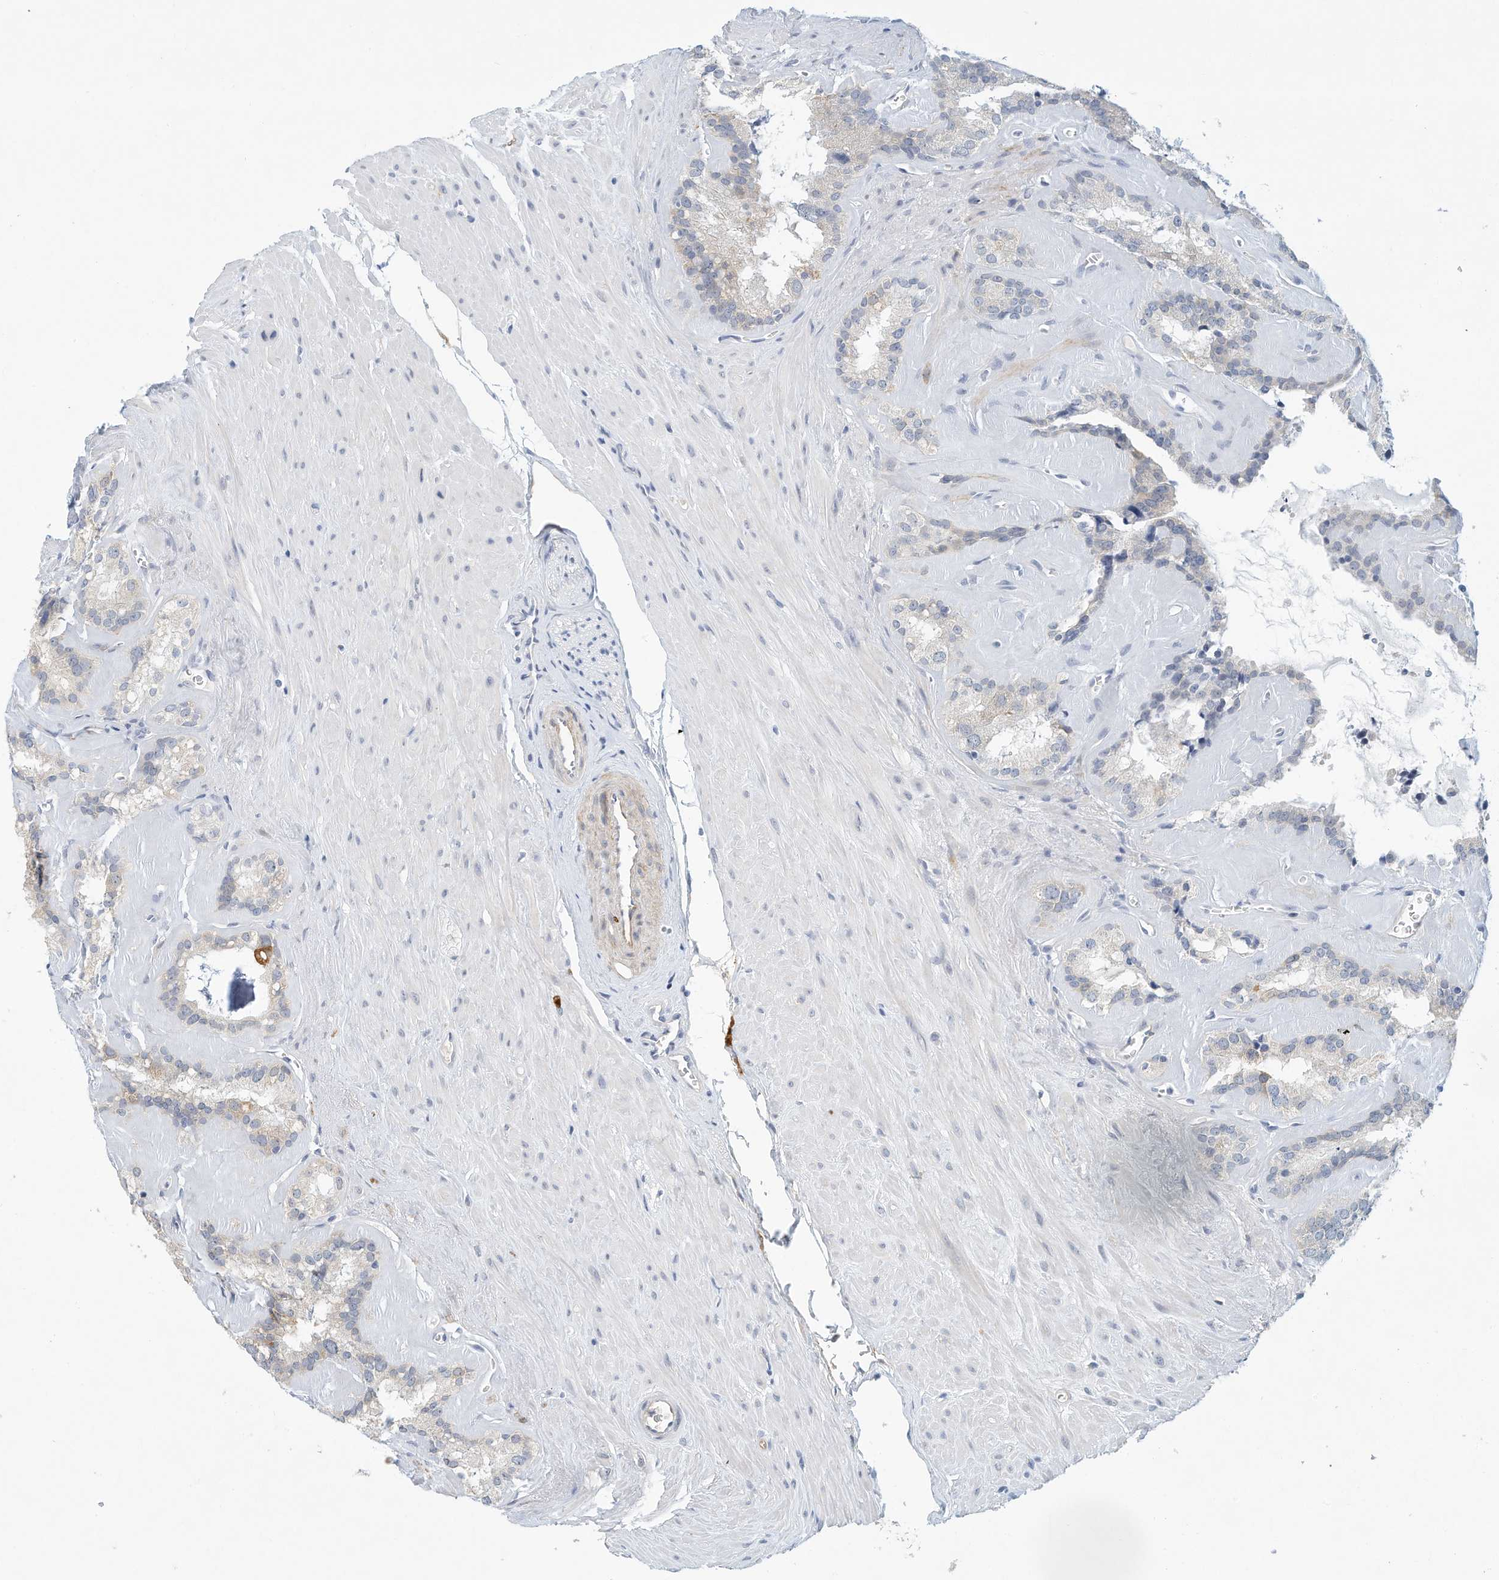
{"staining": {"intensity": "negative", "quantity": "none", "location": "none"}, "tissue": "seminal vesicle", "cell_type": "Glandular cells", "image_type": "normal", "snomed": [{"axis": "morphology", "description": "Normal tissue, NOS"}, {"axis": "topography", "description": "Prostate"}, {"axis": "topography", "description": "Seminal veicle"}], "caption": "A micrograph of seminal vesicle stained for a protein demonstrates no brown staining in glandular cells. The staining was performed using DAB to visualize the protein expression in brown, while the nuclei were stained in blue with hematoxylin (Magnification: 20x).", "gene": "ARHGAP28", "patient": {"sex": "male", "age": 59}}